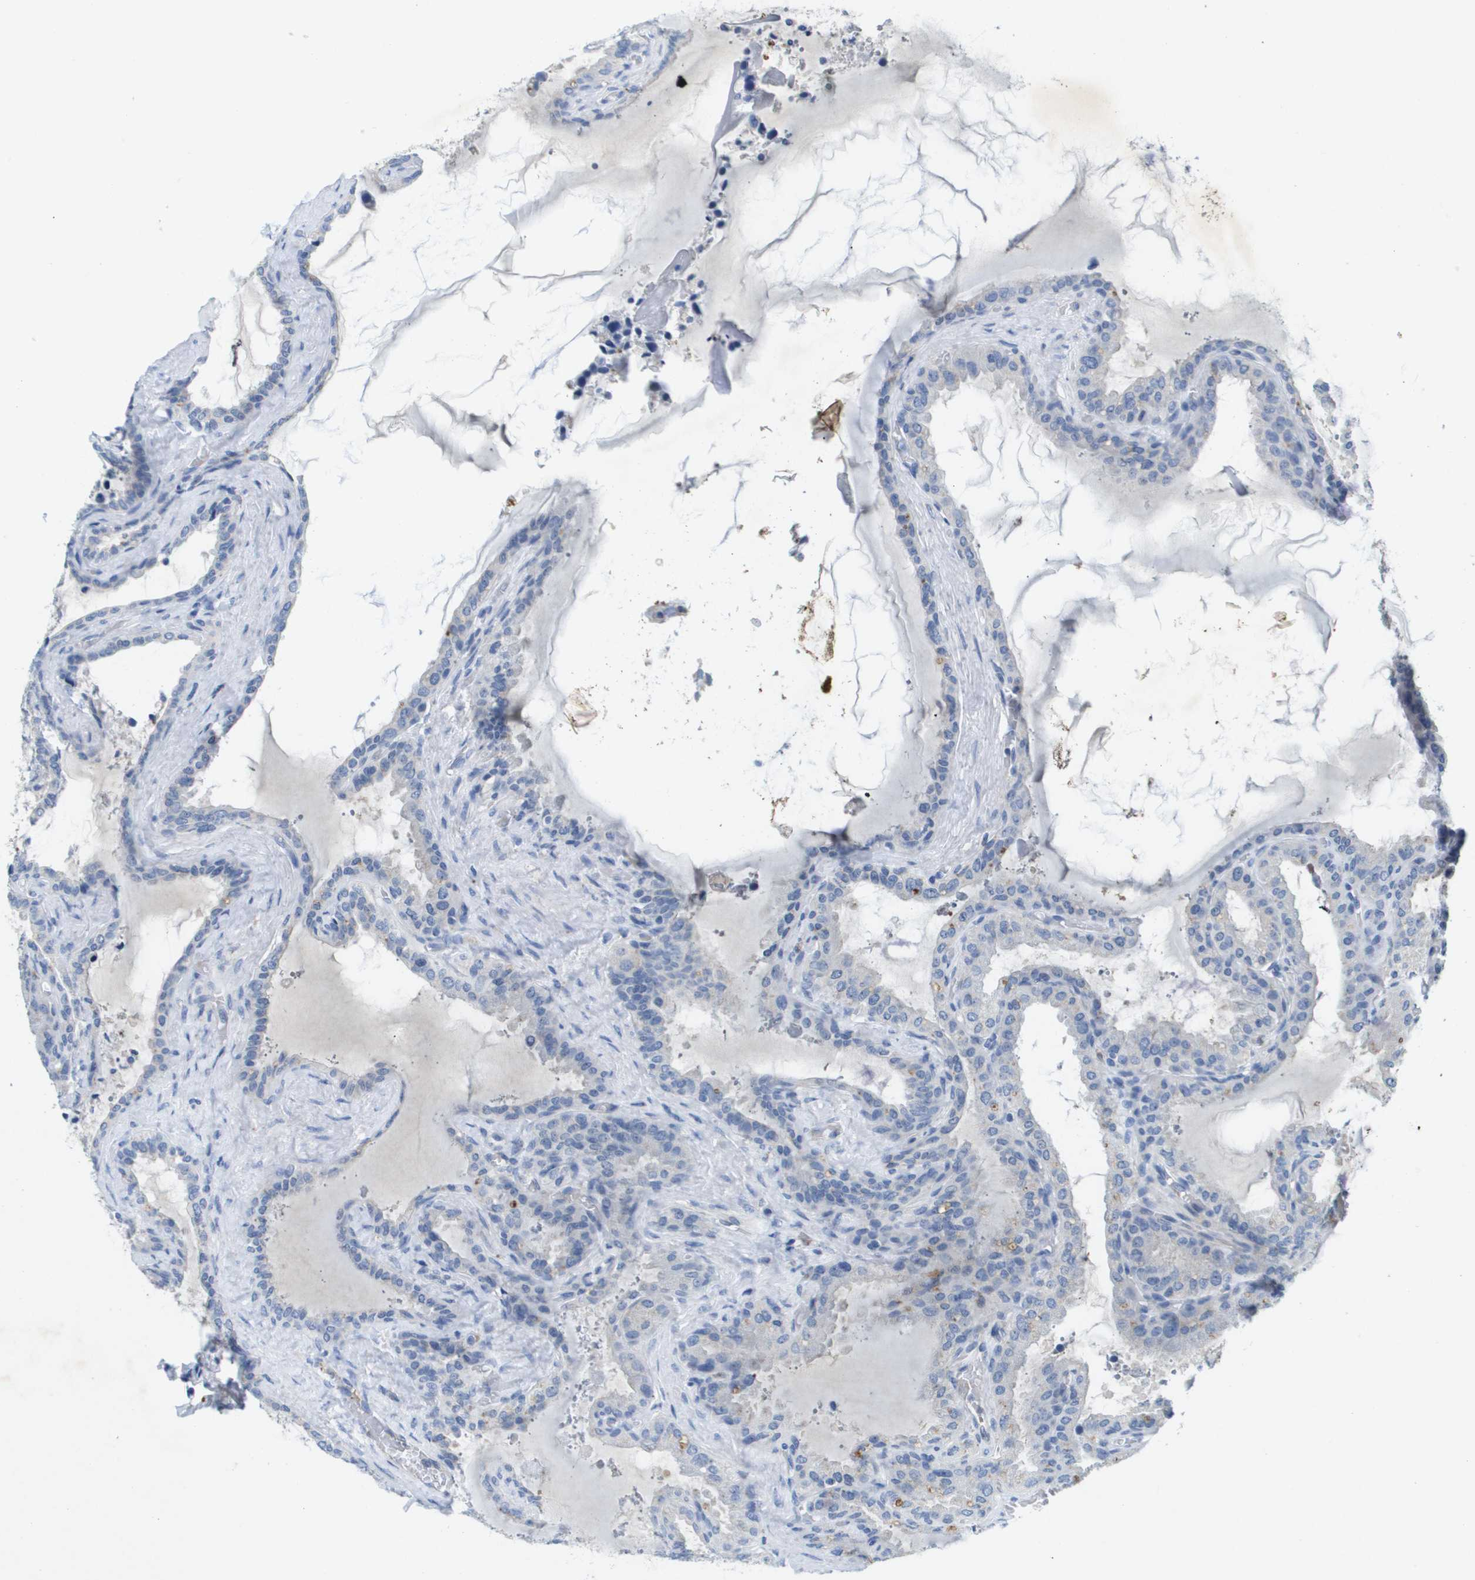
{"staining": {"intensity": "moderate", "quantity": "<25%", "location": "cytoplasmic/membranous"}, "tissue": "seminal vesicle", "cell_type": "Glandular cells", "image_type": "normal", "snomed": [{"axis": "morphology", "description": "Normal tissue, NOS"}, {"axis": "topography", "description": "Seminal veicle"}], "caption": "Seminal vesicle stained with DAB immunohistochemistry demonstrates low levels of moderate cytoplasmic/membranous expression in about <25% of glandular cells.", "gene": "LIPG", "patient": {"sex": "male", "age": 46}}